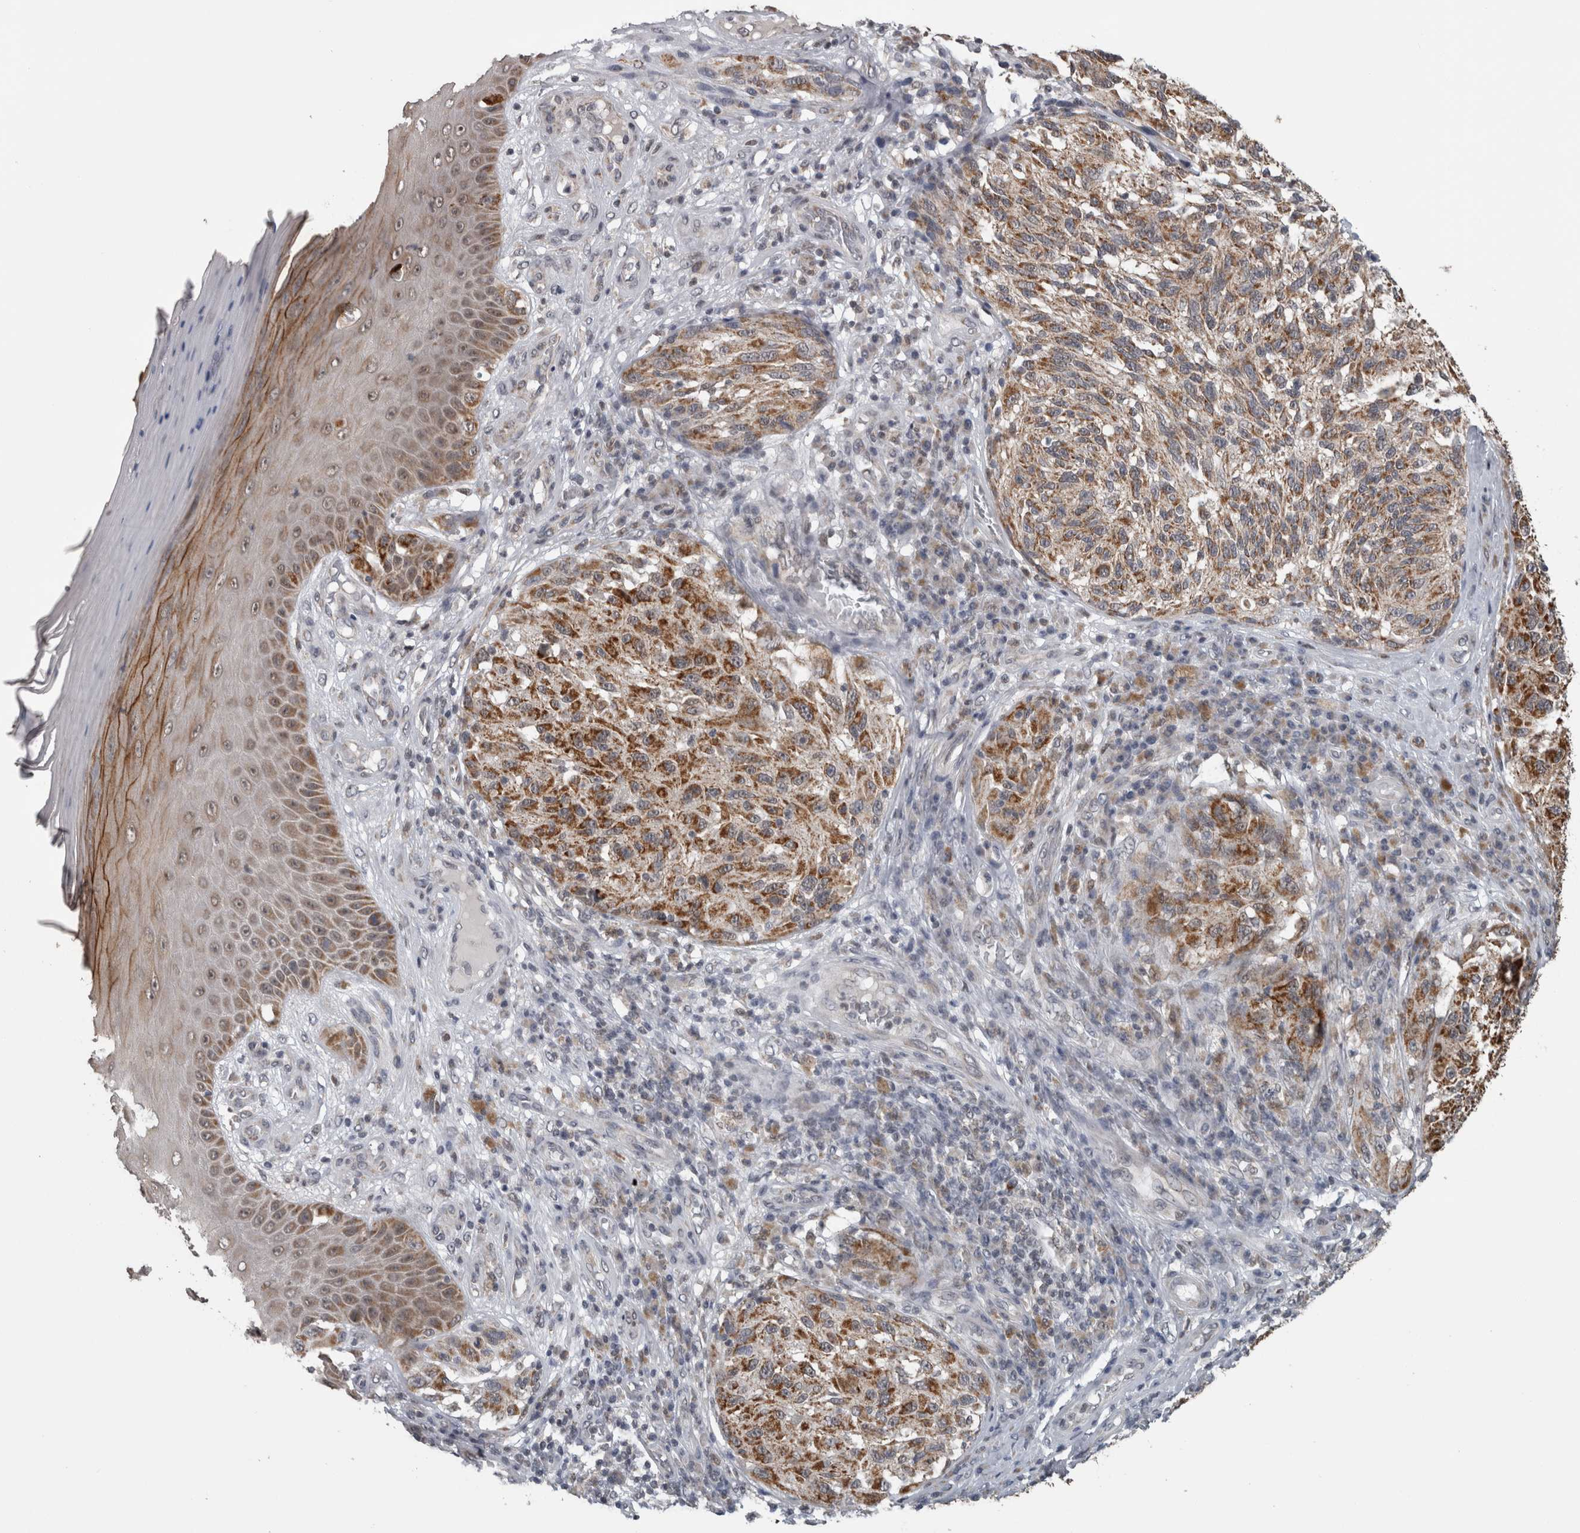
{"staining": {"intensity": "moderate", "quantity": ">75%", "location": "cytoplasmic/membranous"}, "tissue": "melanoma", "cell_type": "Tumor cells", "image_type": "cancer", "snomed": [{"axis": "morphology", "description": "Malignant melanoma, NOS"}, {"axis": "topography", "description": "Skin"}], "caption": "Immunohistochemical staining of melanoma exhibits medium levels of moderate cytoplasmic/membranous protein expression in approximately >75% of tumor cells.", "gene": "OR2K2", "patient": {"sex": "female", "age": 73}}